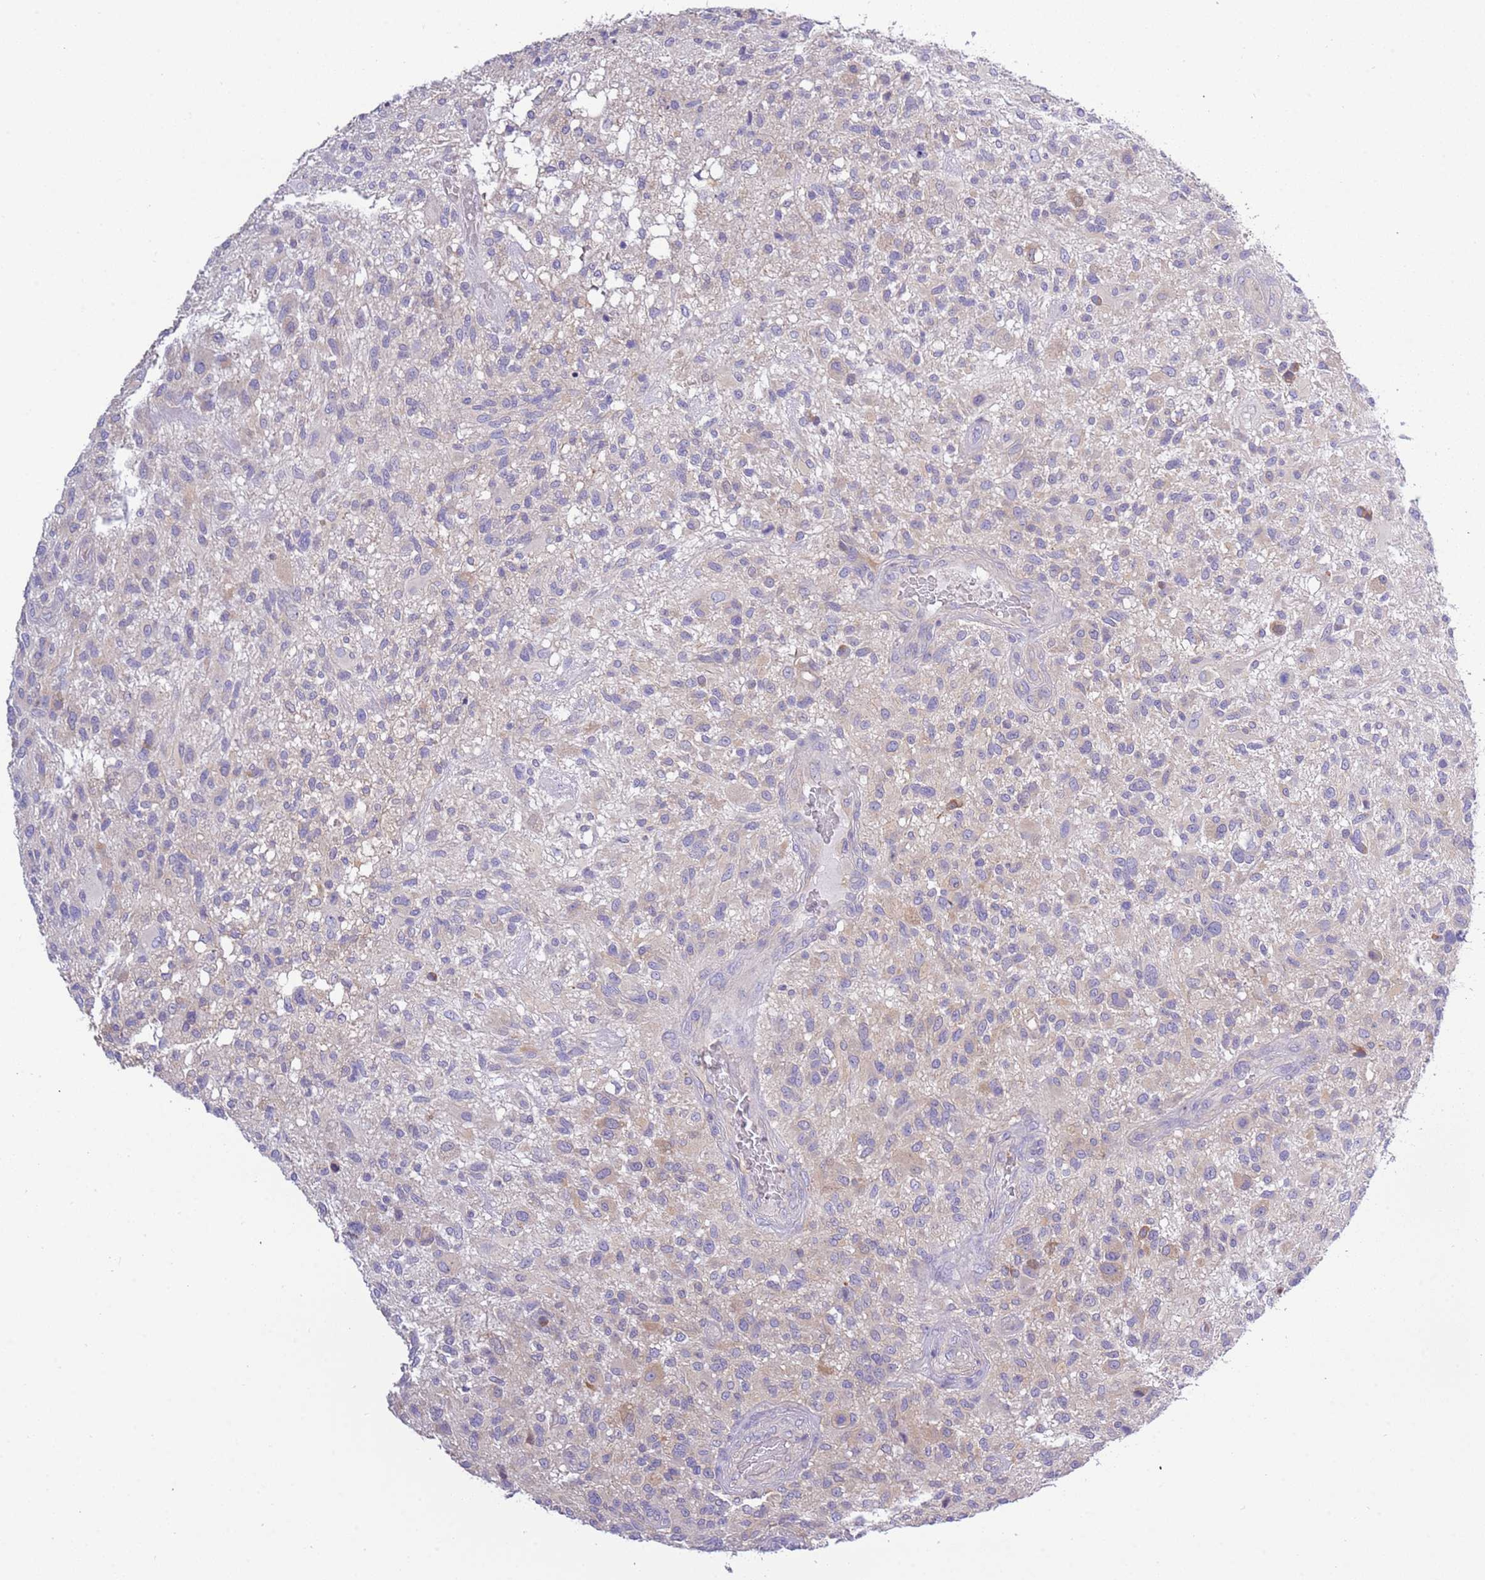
{"staining": {"intensity": "weak", "quantity": "25%-75%", "location": "cytoplasmic/membranous"}, "tissue": "glioma", "cell_type": "Tumor cells", "image_type": "cancer", "snomed": [{"axis": "morphology", "description": "Glioma, malignant, High grade"}, {"axis": "topography", "description": "Brain"}], "caption": "A micrograph of malignant glioma (high-grade) stained for a protein displays weak cytoplasmic/membranous brown staining in tumor cells. (IHC, brightfield microscopy, high magnification).", "gene": "STIP1", "patient": {"sex": "male", "age": 47}}